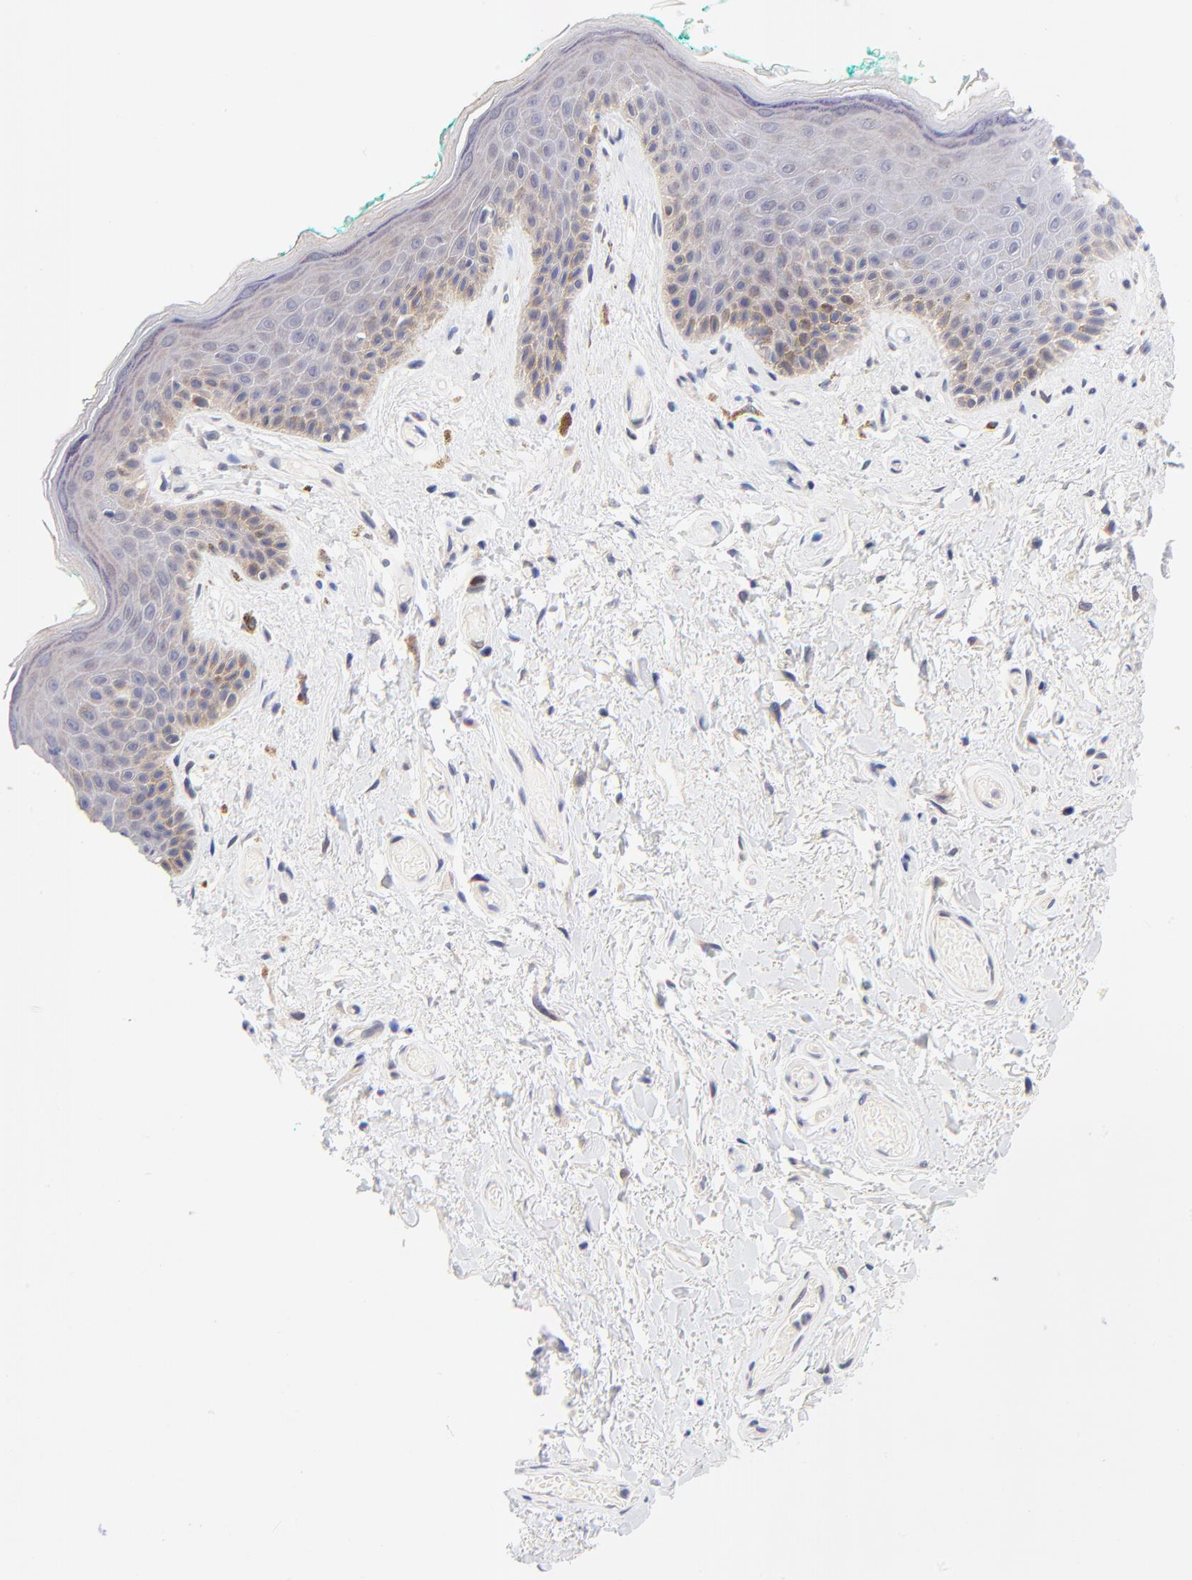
{"staining": {"intensity": "weak", "quantity": "25%-75%", "location": "cytoplasmic/membranous"}, "tissue": "skin", "cell_type": "Epidermal cells", "image_type": "normal", "snomed": [{"axis": "morphology", "description": "Normal tissue, NOS"}, {"axis": "topography", "description": "Anal"}], "caption": "High-magnification brightfield microscopy of benign skin stained with DAB (3,3'-diaminobenzidine) (brown) and counterstained with hematoxylin (blue). epidermal cells exhibit weak cytoplasmic/membranous positivity is present in approximately25%-75% of cells. (Brightfield microscopy of DAB IHC at high magnification).", "gene": "AFF2", "patient": {"sex": "male", "age": 74}}